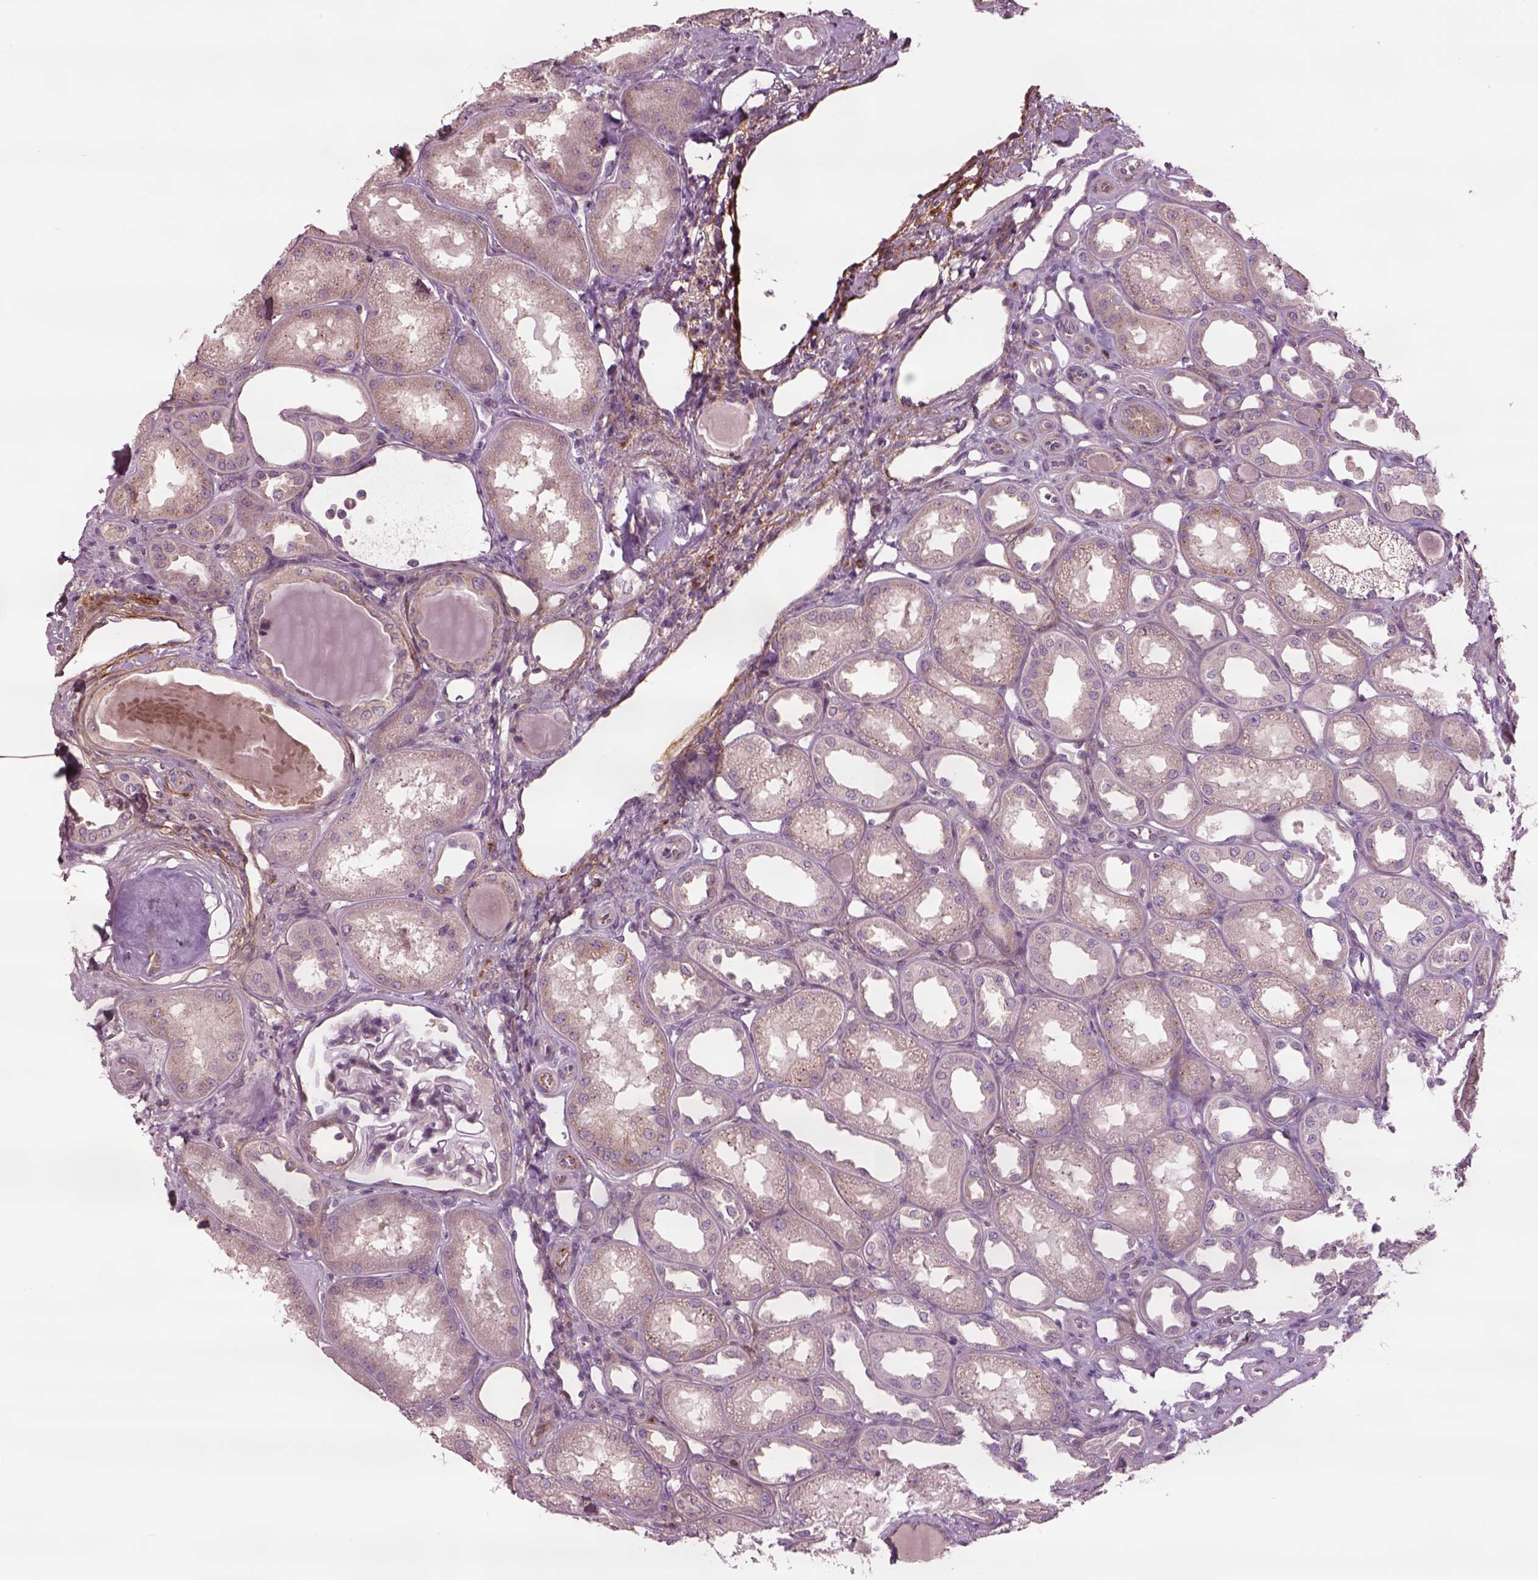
{"staining": {"intensity": "negative", "quantity": "none", "location": "none"}, "tissue": "kidney", "cell_type": "Cells in glomeruli", "image_type": "normal", "snomed": [{"axis": "morphology", "description": "Normal tissue, NOS"}, {"axis": "topography", "description": "Kidney"}], "caption": "Immunohistochemical staining of normal human kidney demonstrates no significant positivity in cells in glomeruli.", "gene": "SEC23A", "patient": {"sex": "male", "age": 61}}